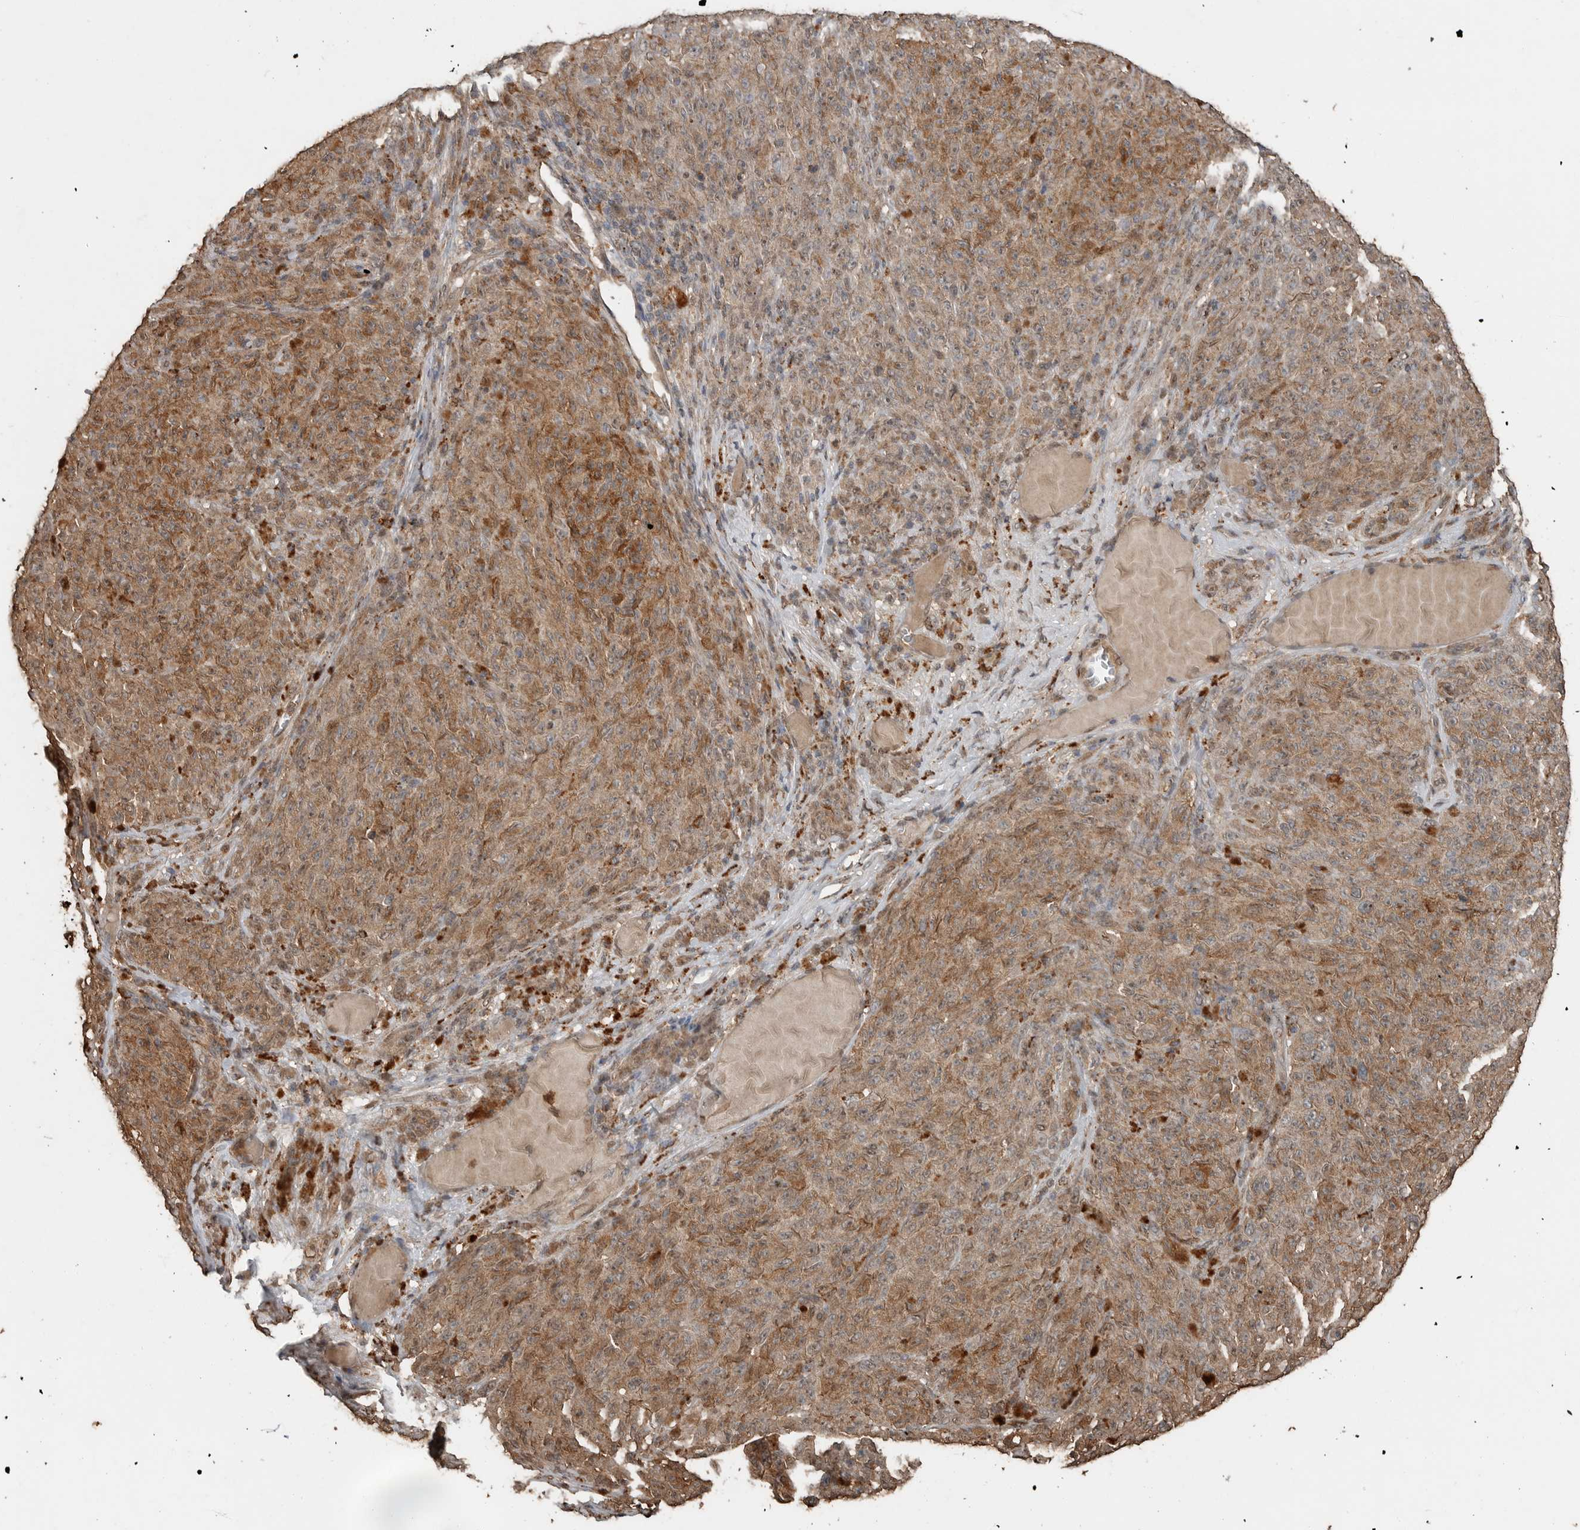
{"staining": {"intensity": "moderate", "quantity": ">75%", "location": "cytoplasmic/membranous"}, "tissue": "melanoma", "cell_type": "Tumor cells", "image_type": "cancer", "snomed": [{"axis": "morphology", "description": "Malignant melanoma, NOS"}, {"axis": "topography", "description": "Skin"}], "caption": "This is a photomicrograph of immunohistochemistry (IHC) staining of melanoma, which shows moderate expression in the cytoplasmic/membranous of tumor cells.", "gene": "BLZF1", "patient": {"sex": "female", "age": 82}}